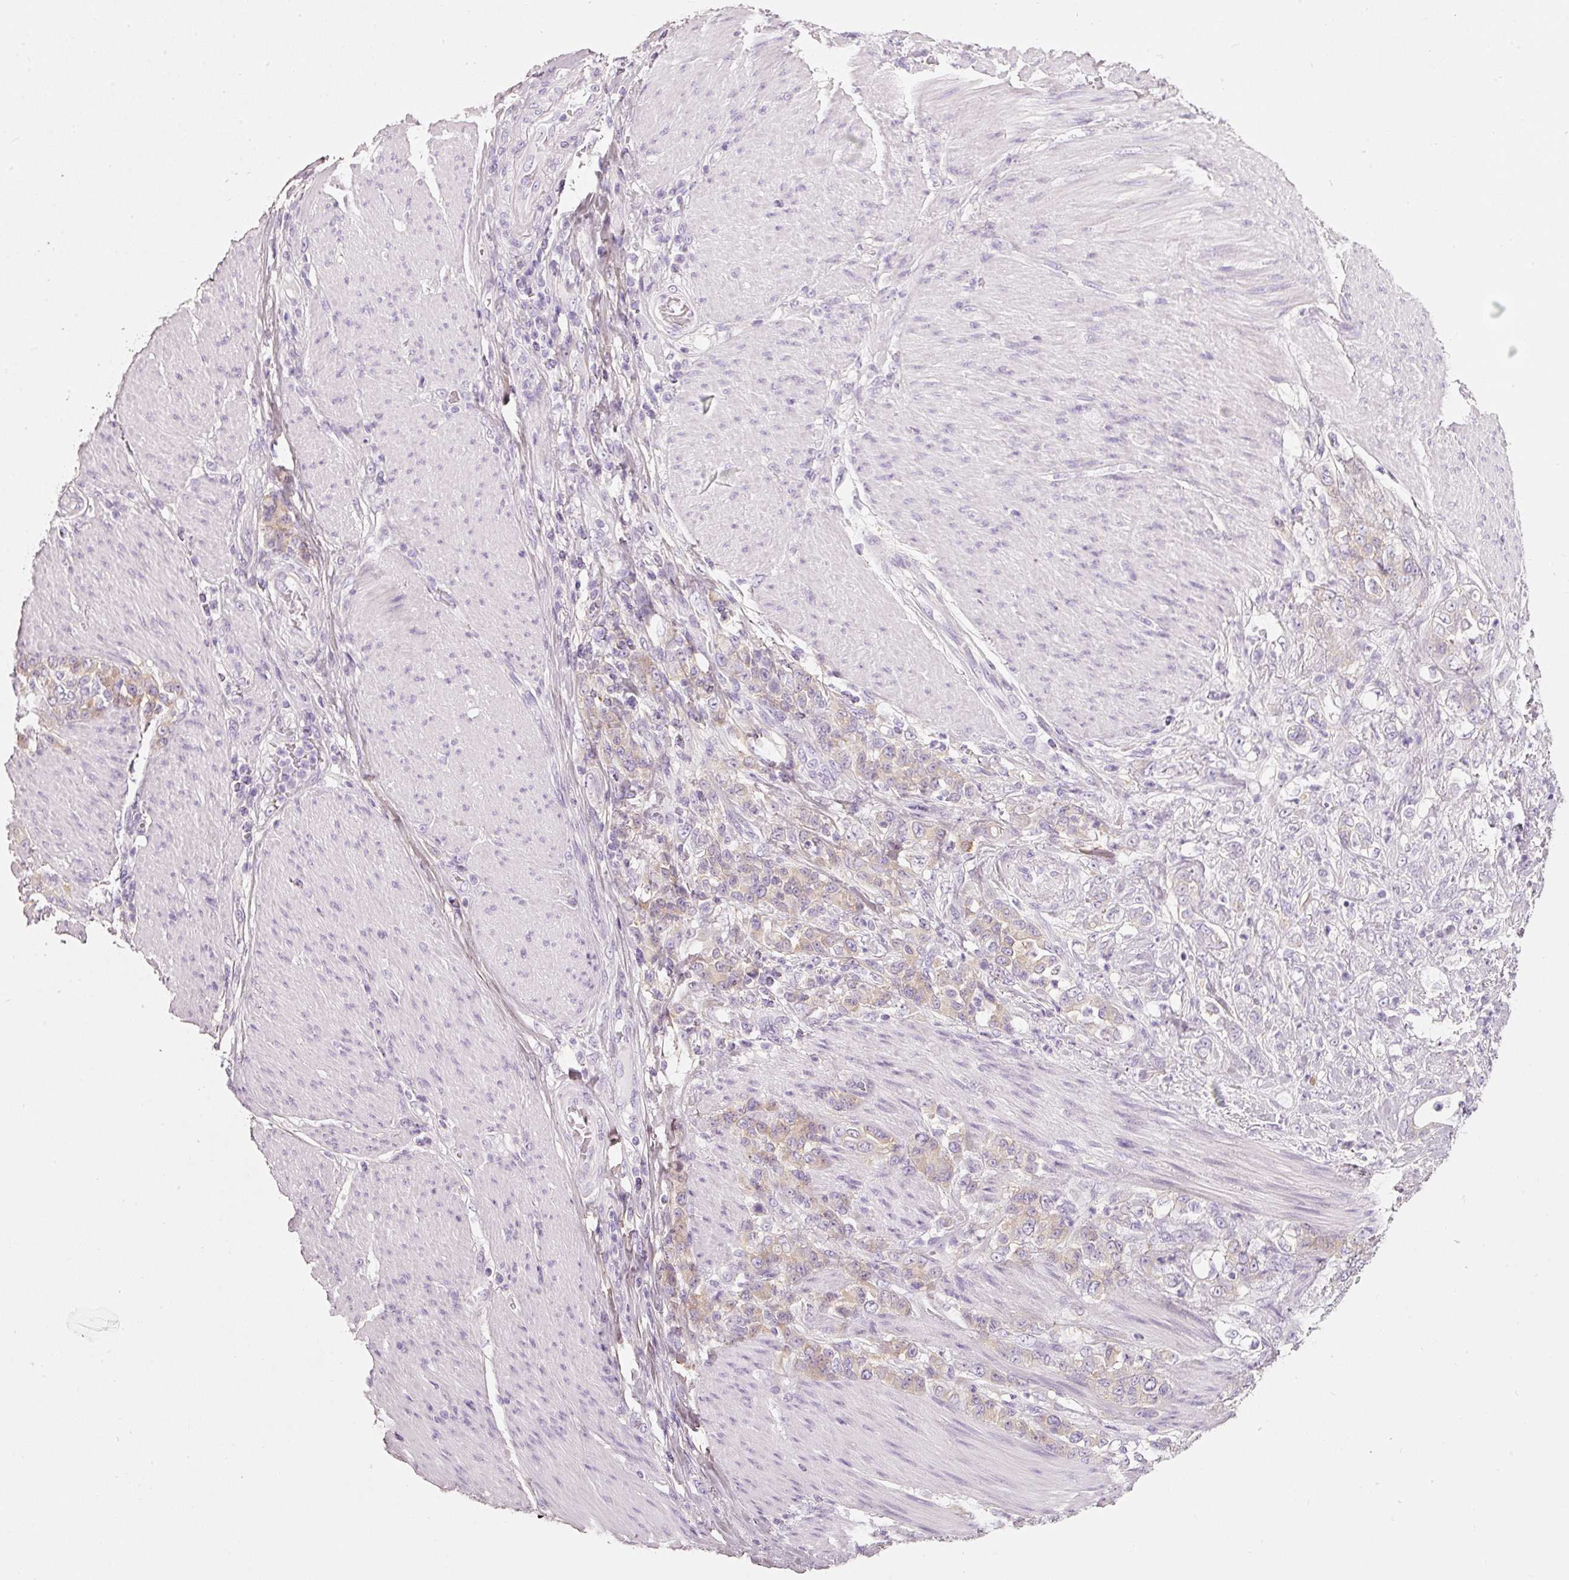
{"staining": {"intensity": "weak", "quantity": "25%-75%", "location": "cytoplasmic/membranous"}, "tissue": "stomach cancer", "cell_type": "Tumor cells", "image_type": "cancer", "snomed": [{"axis": "morphology", "description": "Adenocarcinoma, NOS"}, {"axis": "topography", "description": "Stomach"}], "caption": "Protein expression analysis of human stomach cancer reveals weak cytoplasmic/membranous expression in about 25%-75% of tumor cells.", "gene": "PDXDC1", "patient": {"sex": "female", "age": 79}}